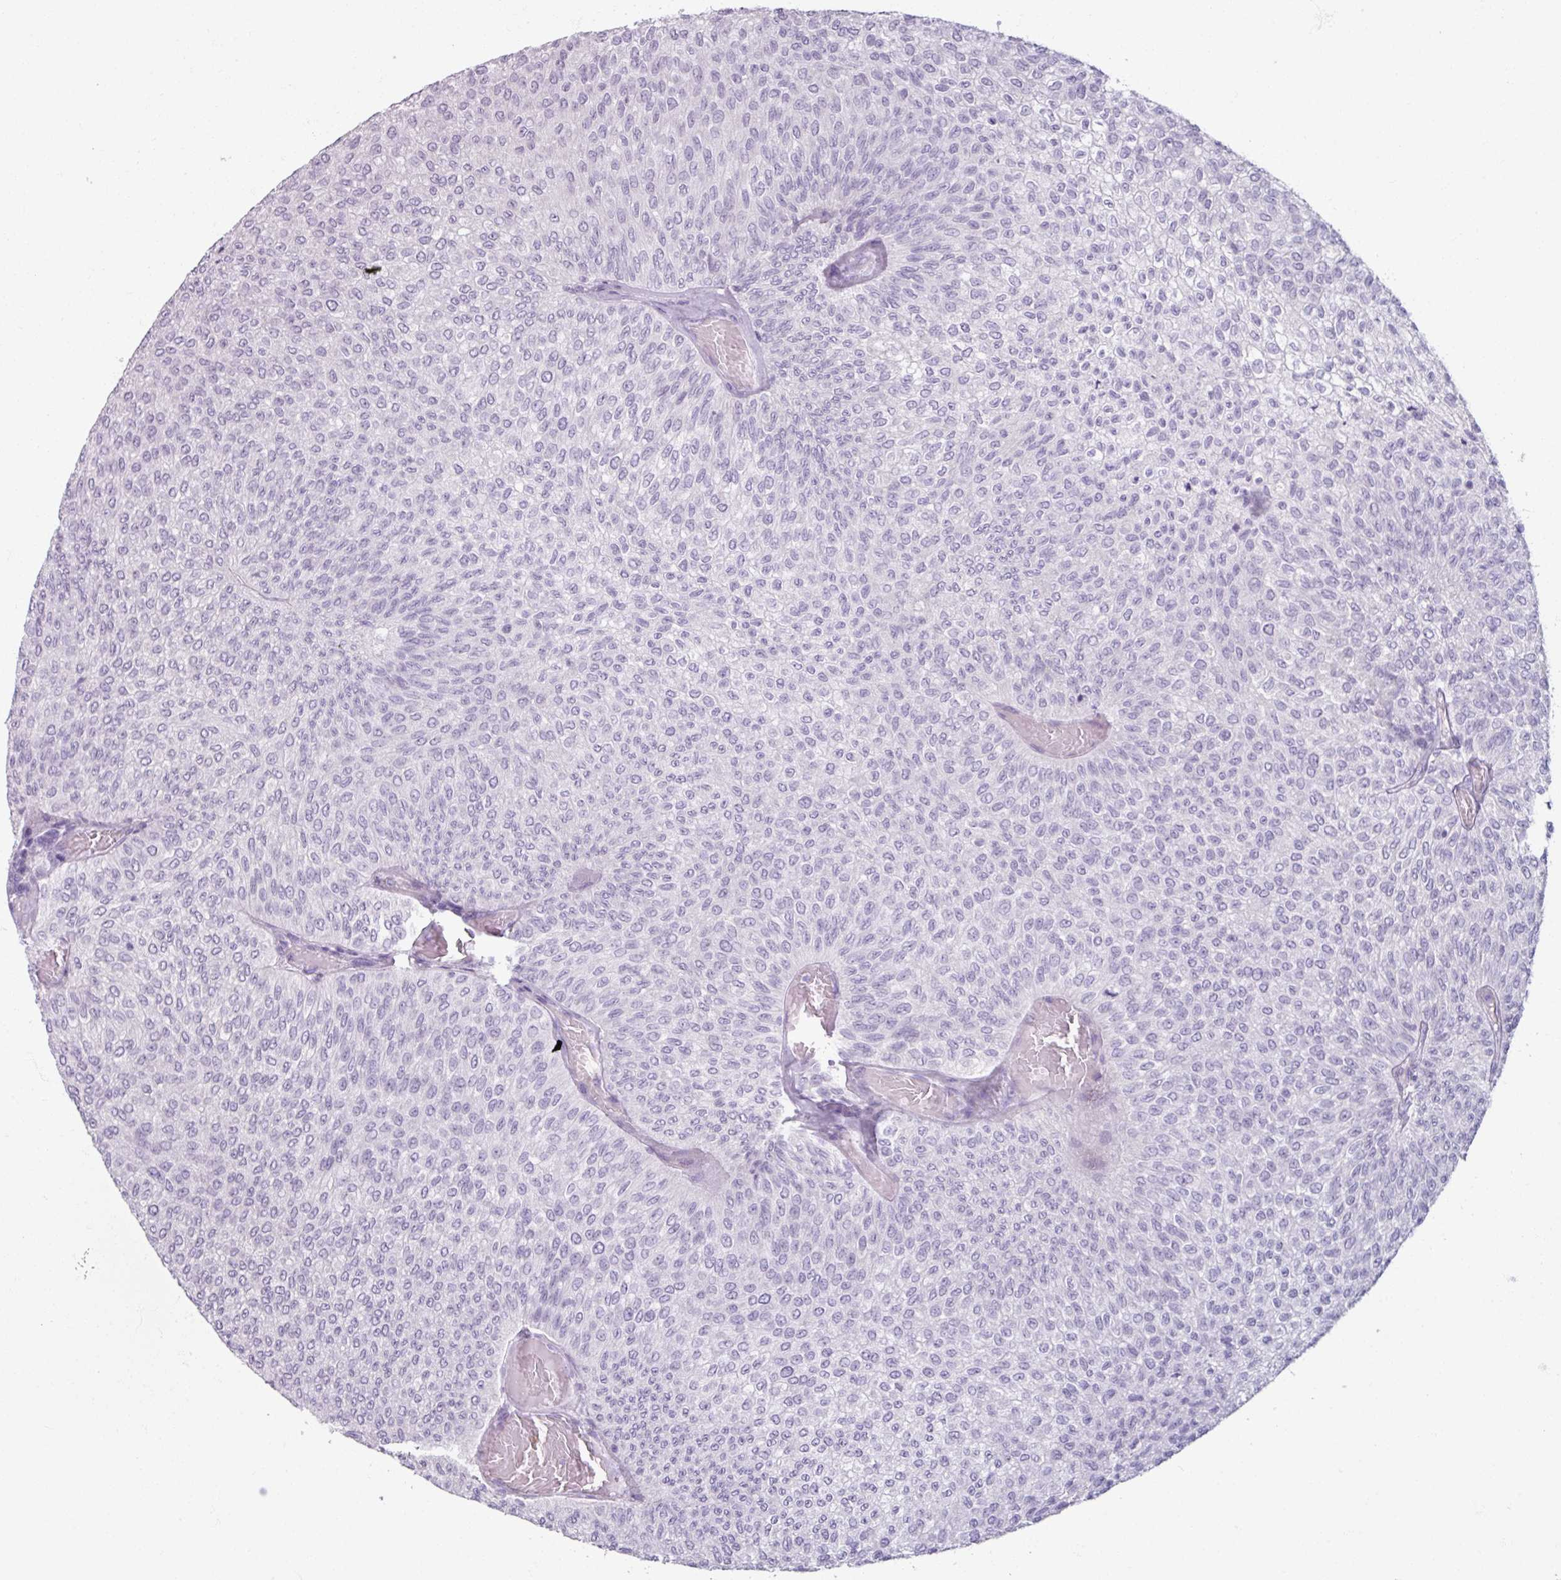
{"staining": {"intensity": "negative", "quantity": "none", "location": "none"}, "tissue": "urothelial cancer", "cell_type": "Tumor cells", "image_type": "cancer", "snomed": [{"axis": "morphology", "description": "Urothelial carcinoma, Low grade"}, {"axis": "topography", "description": "Urinary bladder"}], "caption": "This is an immunohistochemistry (IHC) micrograph of human urothelial cancer. There is no positivity in tumor cells.", "gene": "ARG1", "patient": {"sex": "male", "age": 78}}